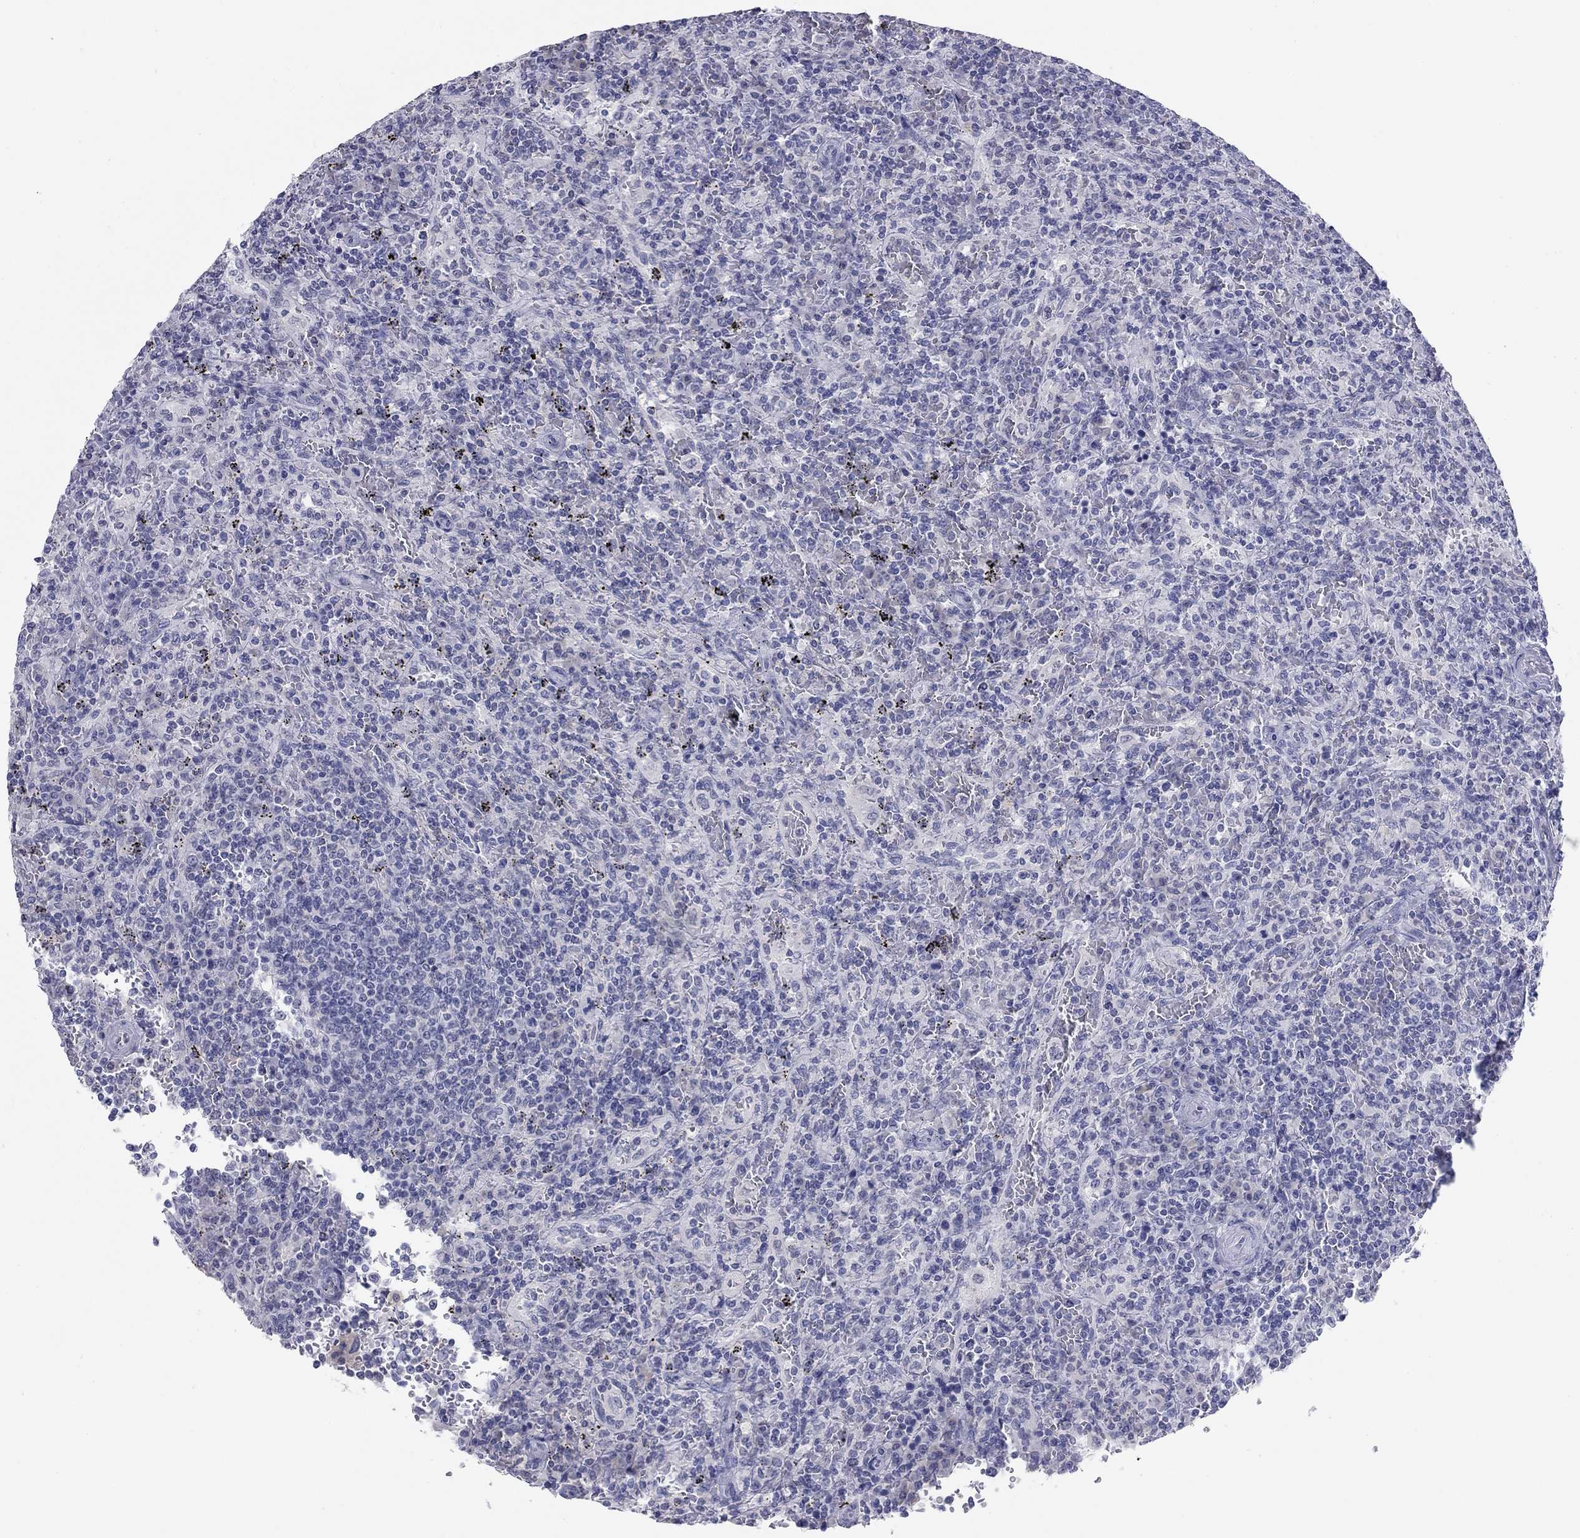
{"staining": {"intensity": "negative", "quantity": "none", "location": "none"}, "tissue": "lymphoma", "cell_type": "Tumor cells", "image_type": "cancer", "snomed": [{"axis": "morphology", "description": "Malignant lymphoma, non-Hodgkin's type, Low grade"}, {"axis": "topography", "description": "Spleen"}], "caption": "DAB immunohistochemical staining of lymphoma displays no significant positivity in tumor cells.", "gene": "KRT75", "patient": {"sex": "male", "age": 62}}